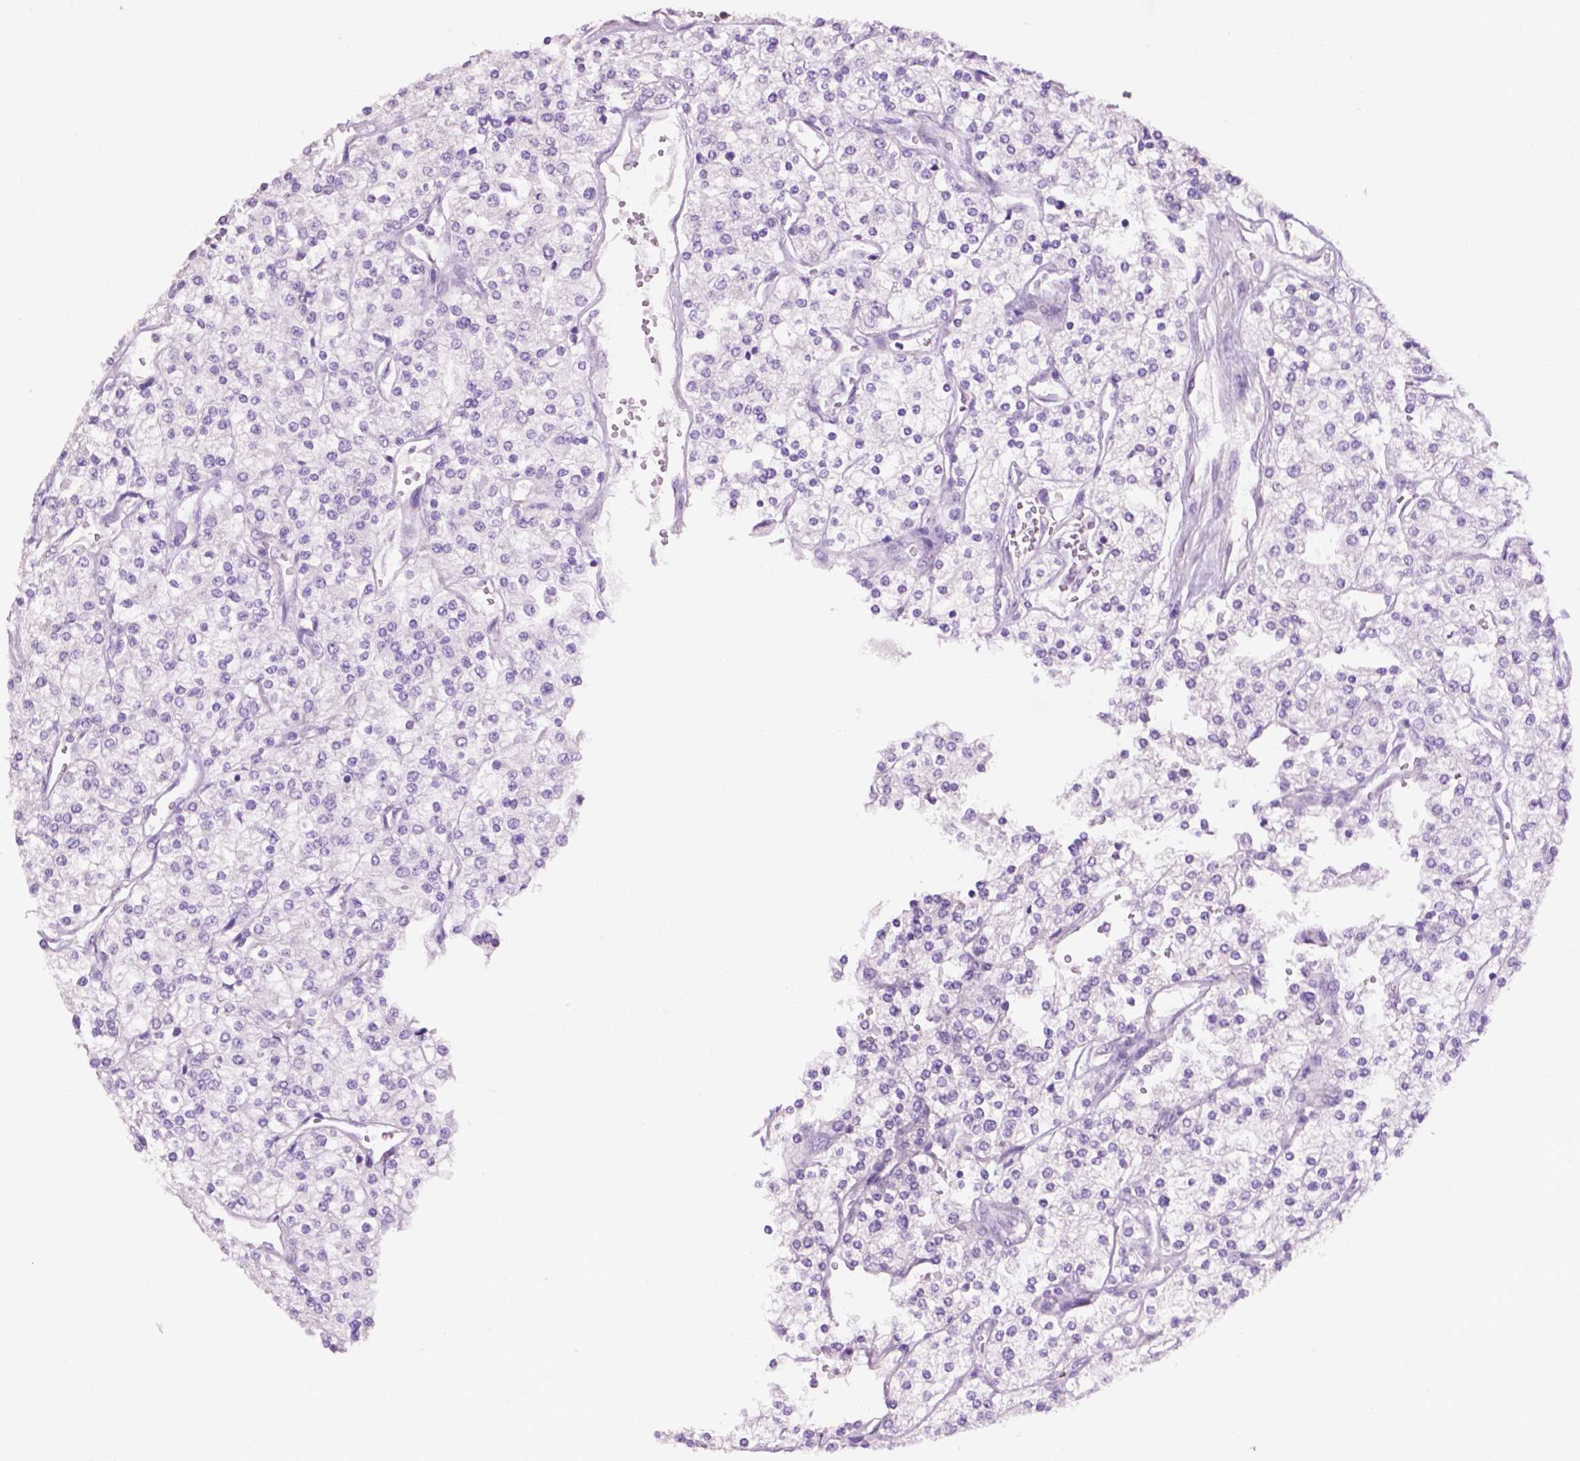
{"staining": {"intensity": "negative", "quantity": "none", "location": "none"}, "tissue": "renal cancer", "cell_type": "Tumor cells", "image_type": "cancer", "snomed": [{"axis": "morphology", "description": "Adenocarcinoma, NOS"}, {"axis": "topography", "description": "Kidney"}], "caption": "High power microscopy histopathology image of an immunohistochemistry (IHC) histopathology image of renal adenocarcinoma, revealing no significant expression in tumor cells.", "gene": "CRYBA4", "patient": {"sex": "male", "age": 80}}